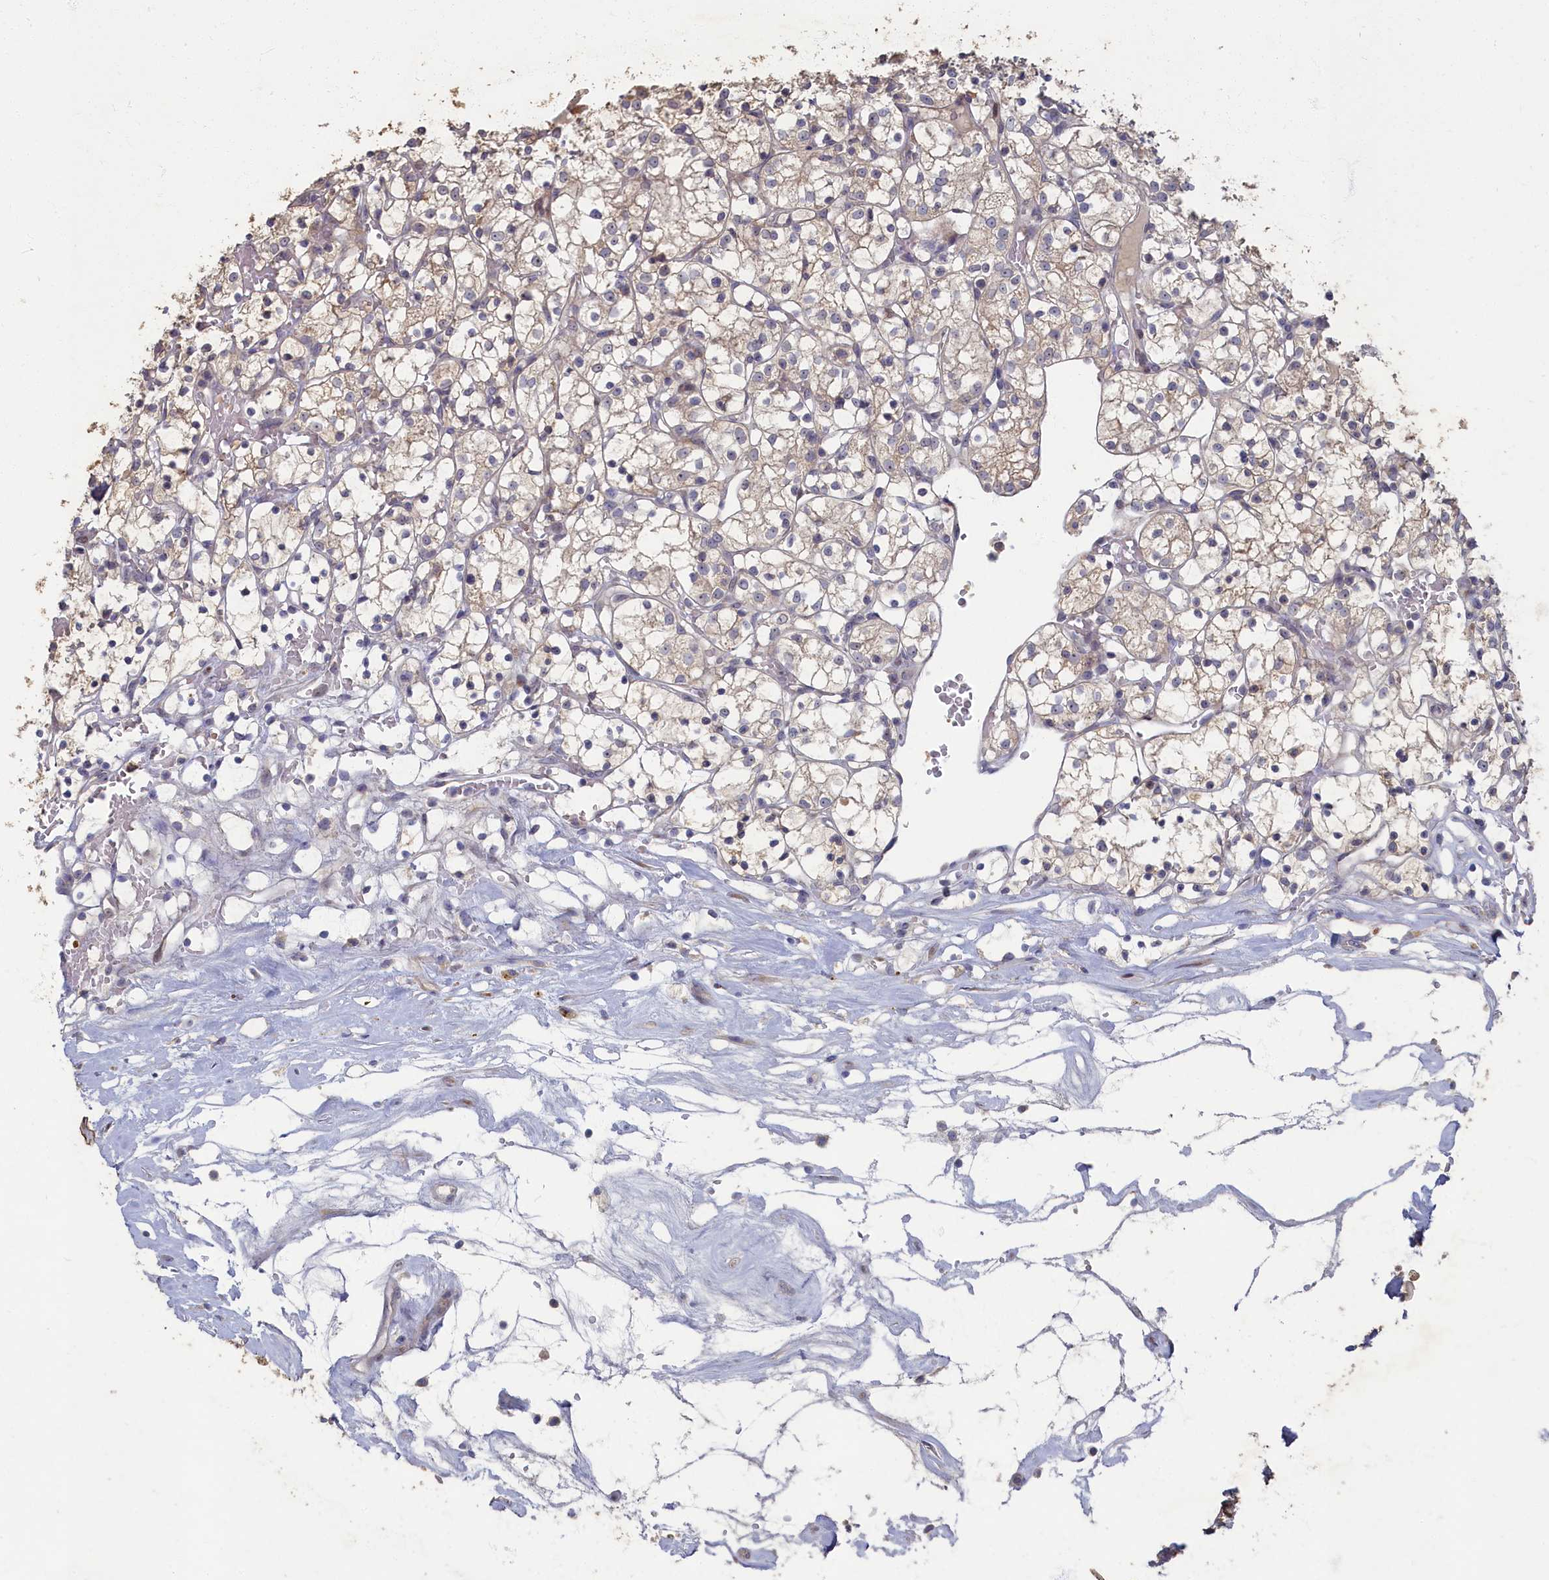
{"staining": {"intensity": "weak", "quantity": "<25%", "location": "cytoplasmic/membranous"}, "tissue": "renal cancer", "cell_type": "Tumor cells", "image_type": "cancer", "snomed": [{"axis": "morphology", "description": "Adenocarcinoma, NOS"}, {"axis": "topography", "description": "Kidney"}], "caption": "Immunohistochemistry (IHC) image of neoplastic tissue: human adenocarcinoma (renal) stained with DAB reveals no significant protein expression in tumor cells.", "gene": "HUNK", "patient": {"sex": "female", "age": 69}}